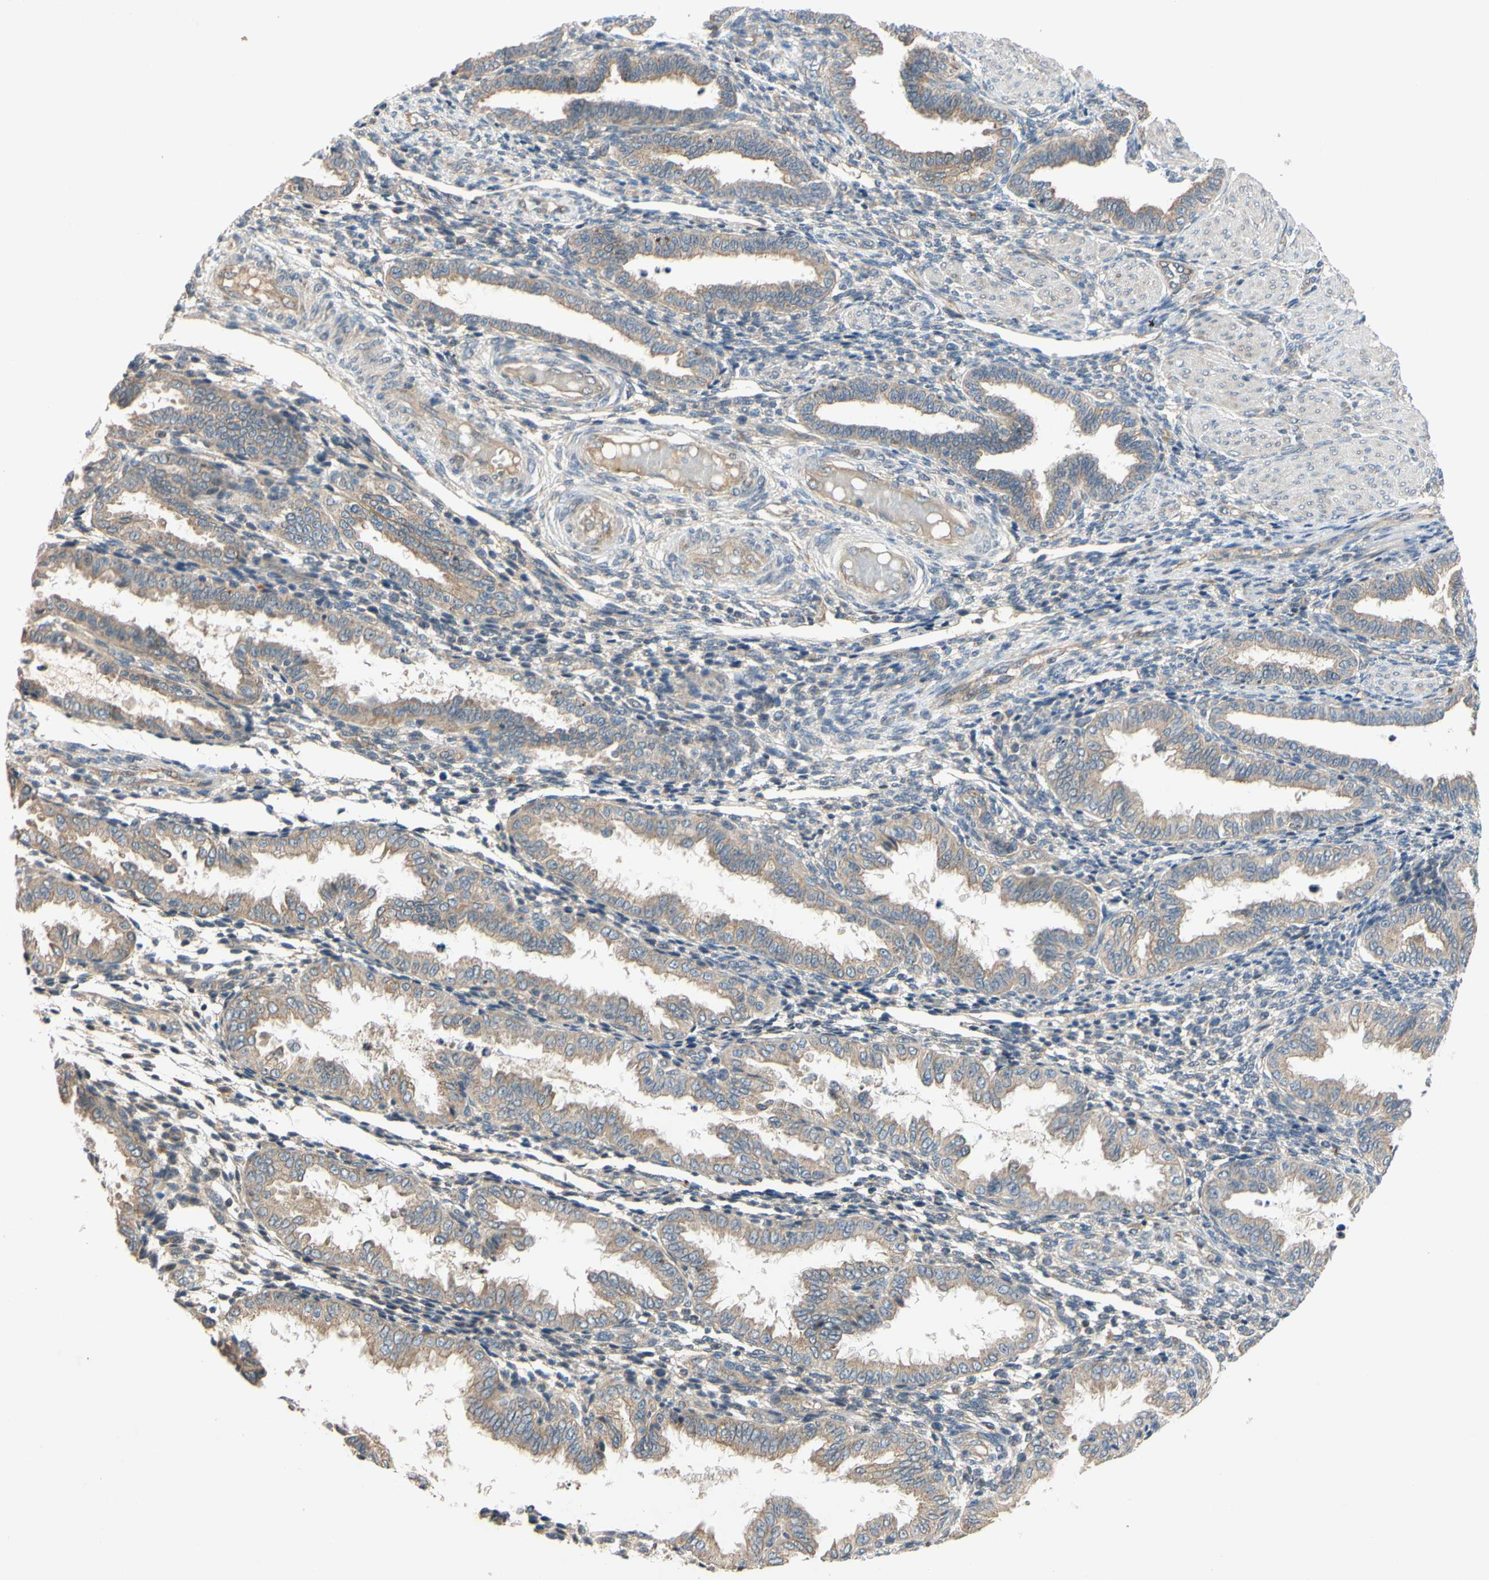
{"staining": {"intensity": "weak", "quantity": "25%-75%", "location": "cytoplasmic/membranous"}, "tissue": "endometrium", "cell_type": "Cells in endometrial stroma", "image_type": "normal", "snomed": [{"axis": "morphology", "description": "Normal tissue, NOS"}, {"axis": "topography", "description": "Endometrium"}], "caption": "Immunohistochemistry of unremarkable human endometrium exhibits low levels of weak cytoplasmic/membranous staining in approximately 25%-75% of cells in endometrial stroma.", "gene": "MBTPS2", "patient": {"sex": "female", "age": 33}}